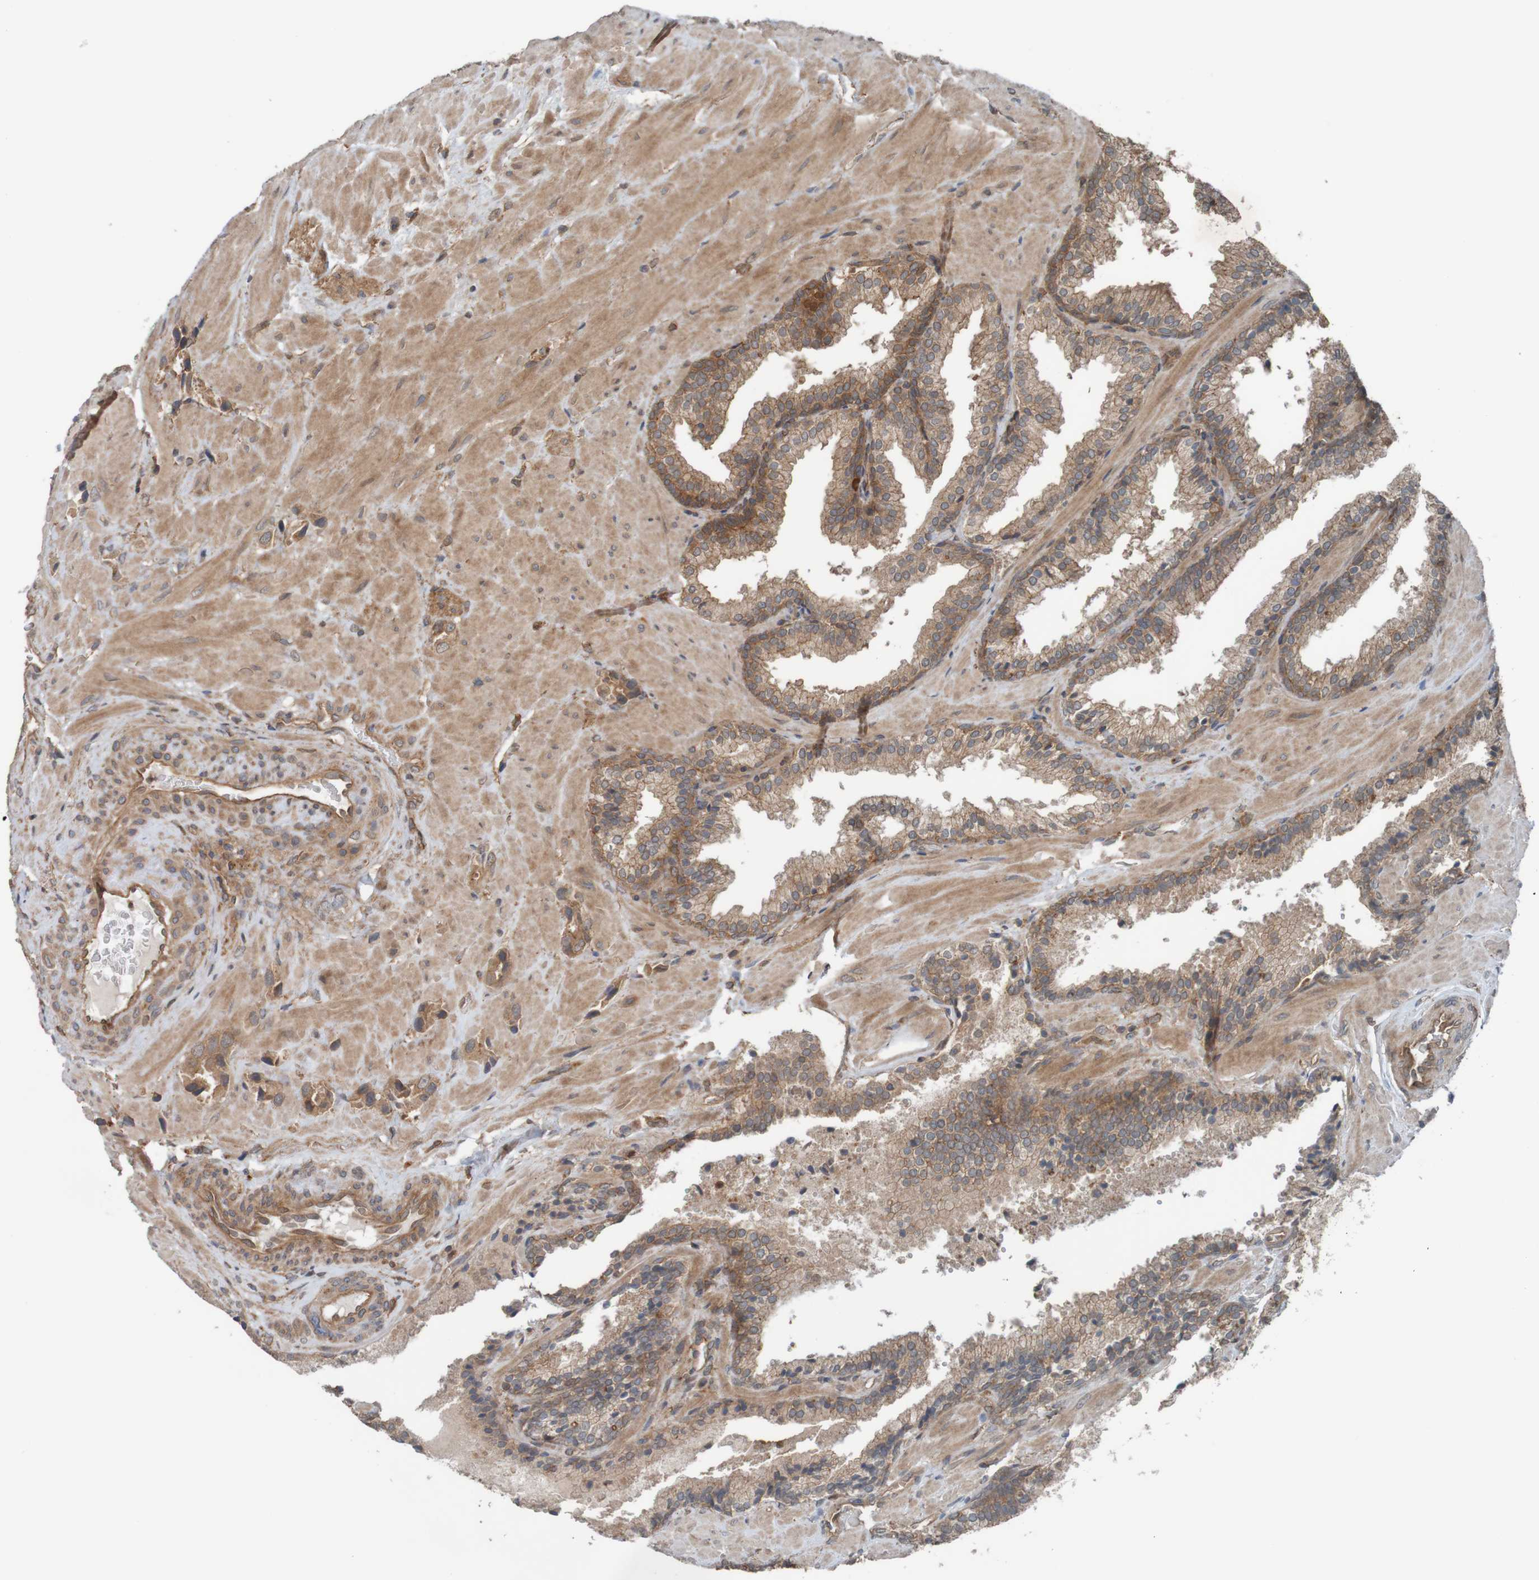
{"staining": {"intensity": "moderate", "quantity": ">75%", "location": "cytoplasmic/membranous"}, "tissue": "prostate cancer", "cell_type": "Tumor cells", "image_type": "cancer", "snomed": [{"axis": "morphology", "description": "Adenocarcinoma, High grade"}, {"axis": "topography", "description": "Prostate"}], "caption": "This histopathology image reveals IHC staining of human high-grade adenocarcinoma (prostate), with medium moderate cytoplasmic/membranous positivity in approximately >75% of tumor cells.", "gene": "ARHGEF11", "patient": {"sex": "male", "age": 64}}